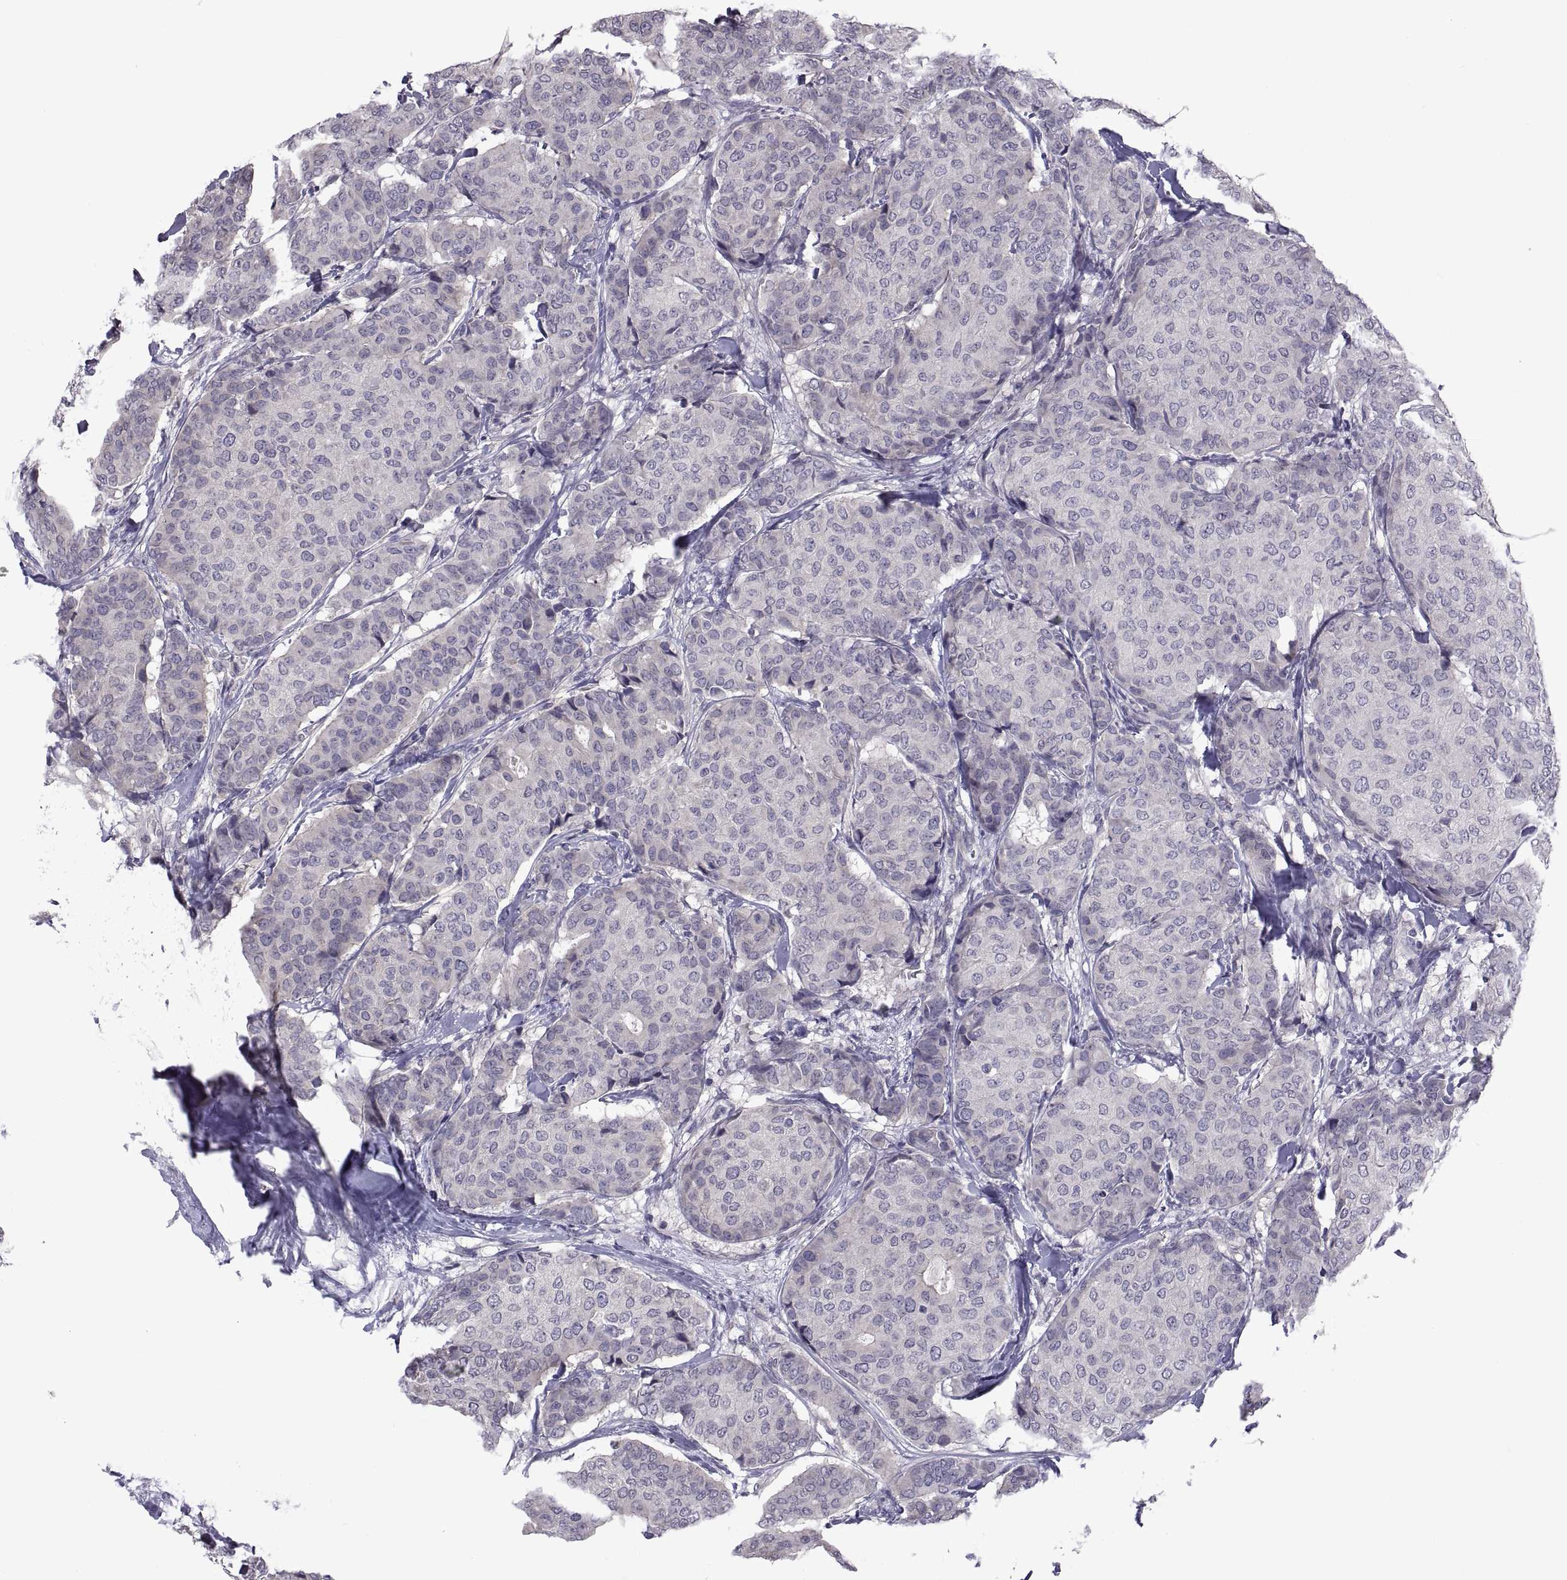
{"staining": {"intensity": "negative", "quantity": "none", "location": "none"}, "tissue": "breast cancer", "cell_type": "Tumor cells", "image_type": "cancer", "snomed": [{"axis": "morphology", "description": "Duct carcinoma"}, {"axis": "topography", "description": "Breast"}], "caption": "An IHC image of breast cancer is shown. There is no staining in tumor cells of breast cancer.", "gene": "NPTX2", "patient": {"sex": "female", "age": 75}}